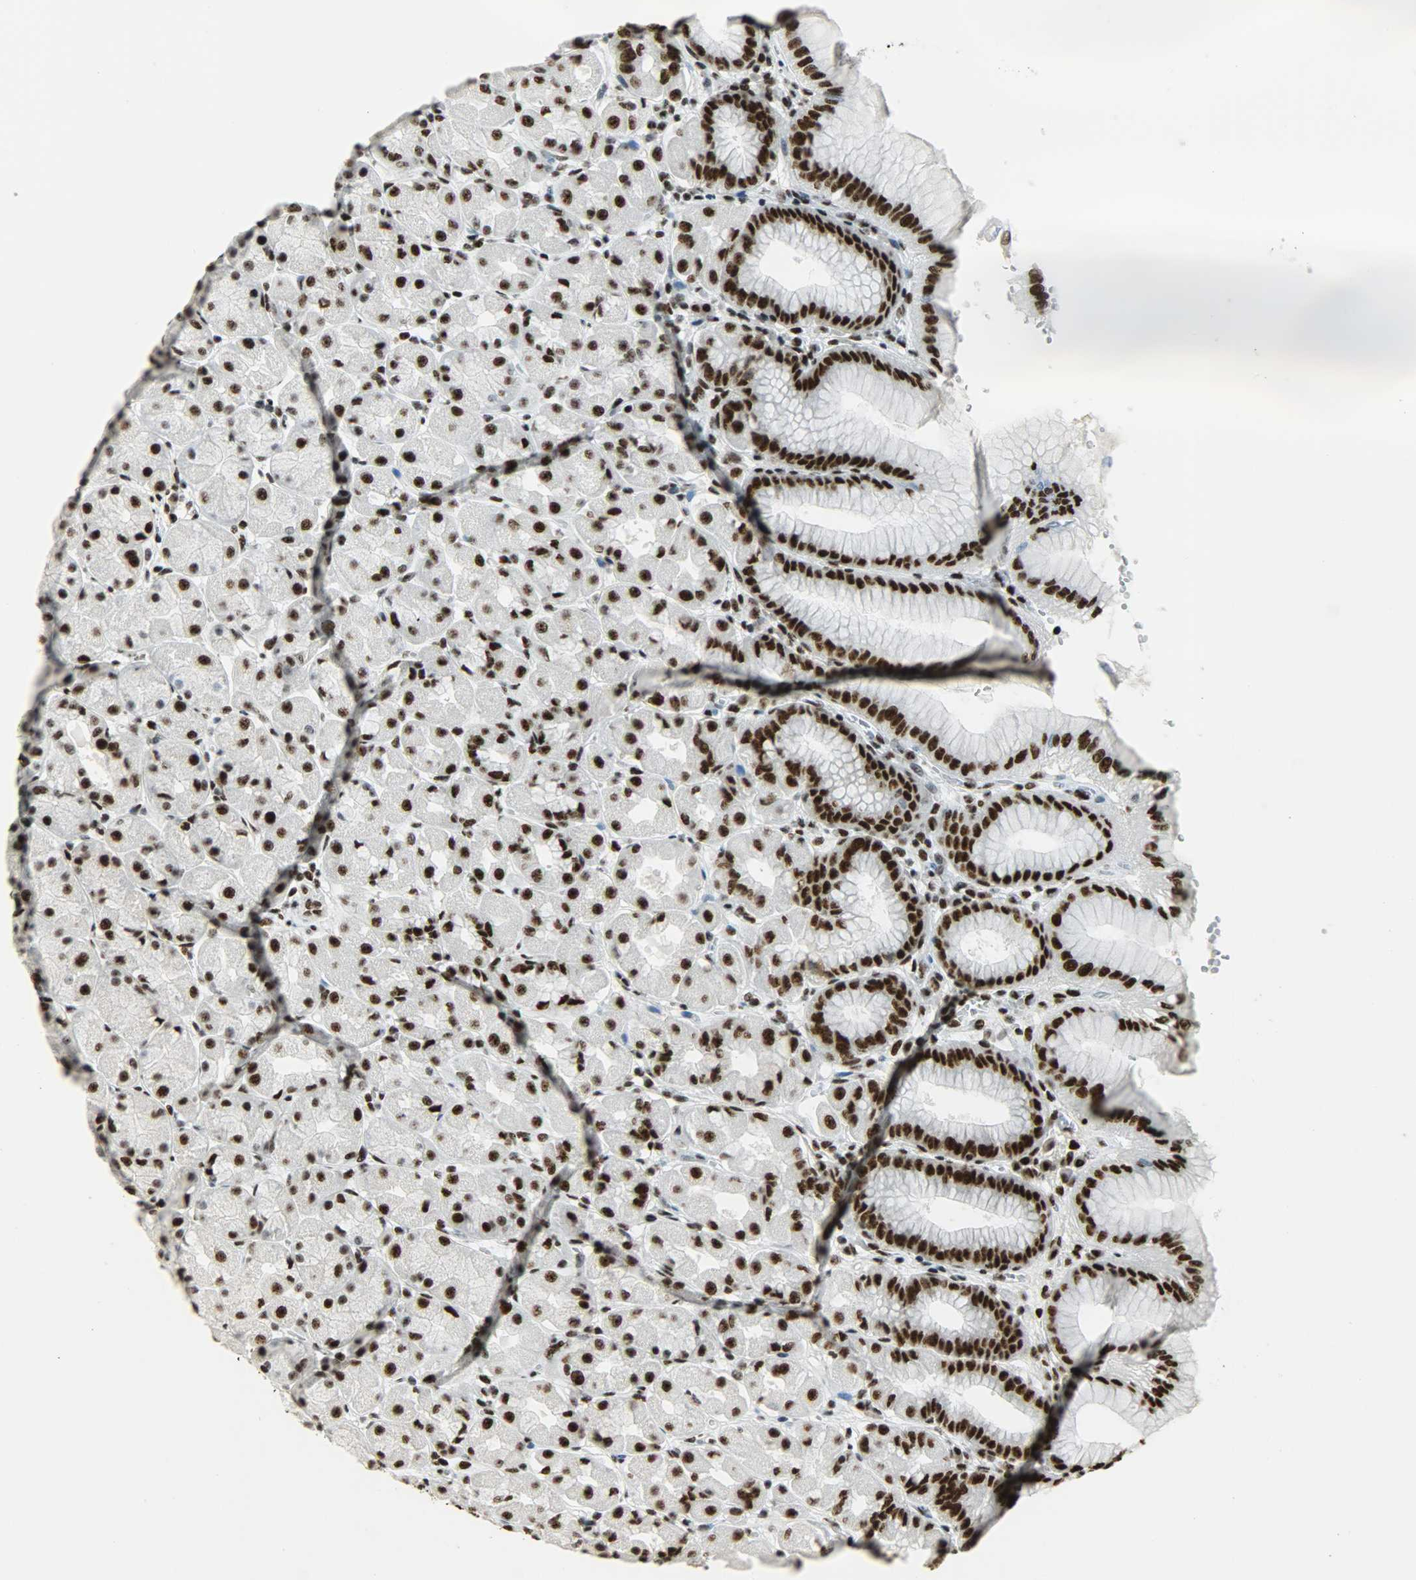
{"staining": {"intensity": "strong", "quantity": ">75%", "location": "nuclear"}, "tissue": "stomach", "cell_type": "Glandular cells", "image_type": "normal", "snomed": [{"axis": "morphology", "description": "Normal tissue, NOS"}, {"axis": "topography", "description": "Stomach, upper"}], "caption": "Stomach stained with IHC shows strong nuclear staining in approximately >75% of glandular cells.", "gene": "SNRPA", "patient": {"sex": "female", "age": 56}}